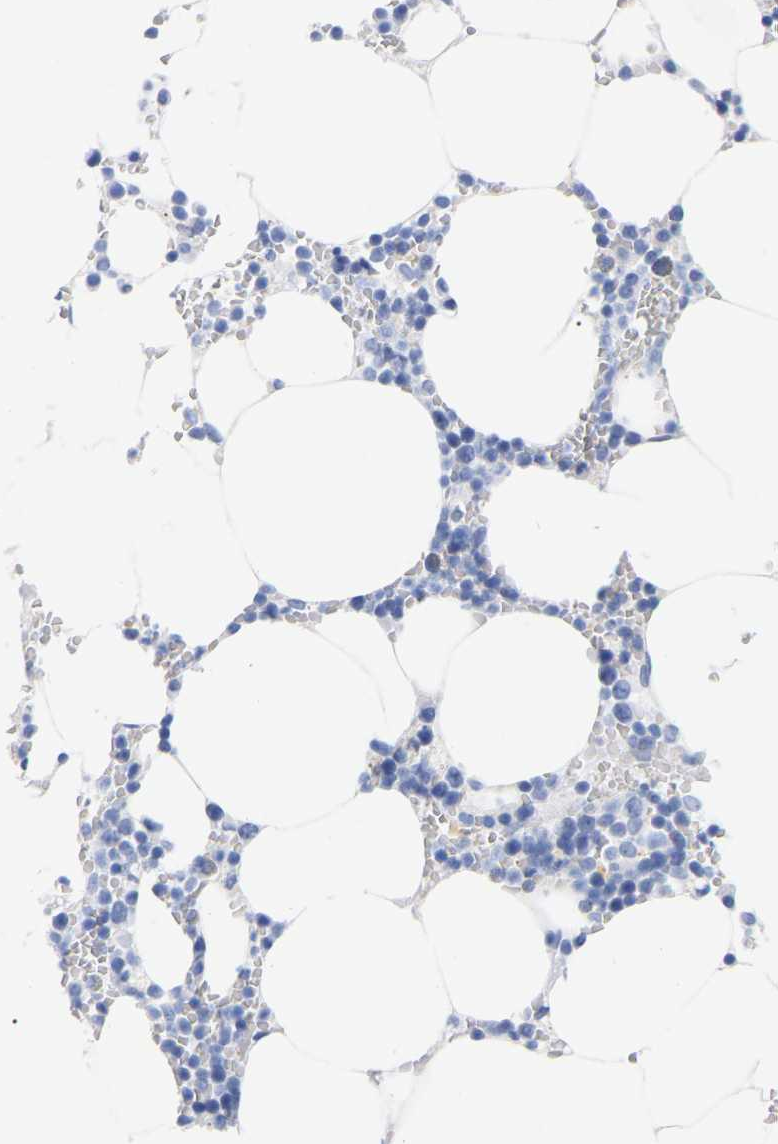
{"staining": {"intensity": "negative", "quantity": "none", "location": "none"}, "tissue": "bone marrow", "cell_type": "Hematopoietic cells", "image_type": "normal", "snomed": [{"axis": "morphology", "description": "Normal tissue, NOS"}, {"axis": "topography", "description": "Bone marrow"}], "caption": "Bone marrow was stained to show a protein in brown. There is no significant staining in hematopoietic cells. (Stains: DAB (3,3'-diaminobenzidine) IHC with hematoxylin counter stain, Microscopy: brightfield microscopy at high magnification).", "gene": "HAPLN1", "patient": {"sex": "male", "age": 70}}